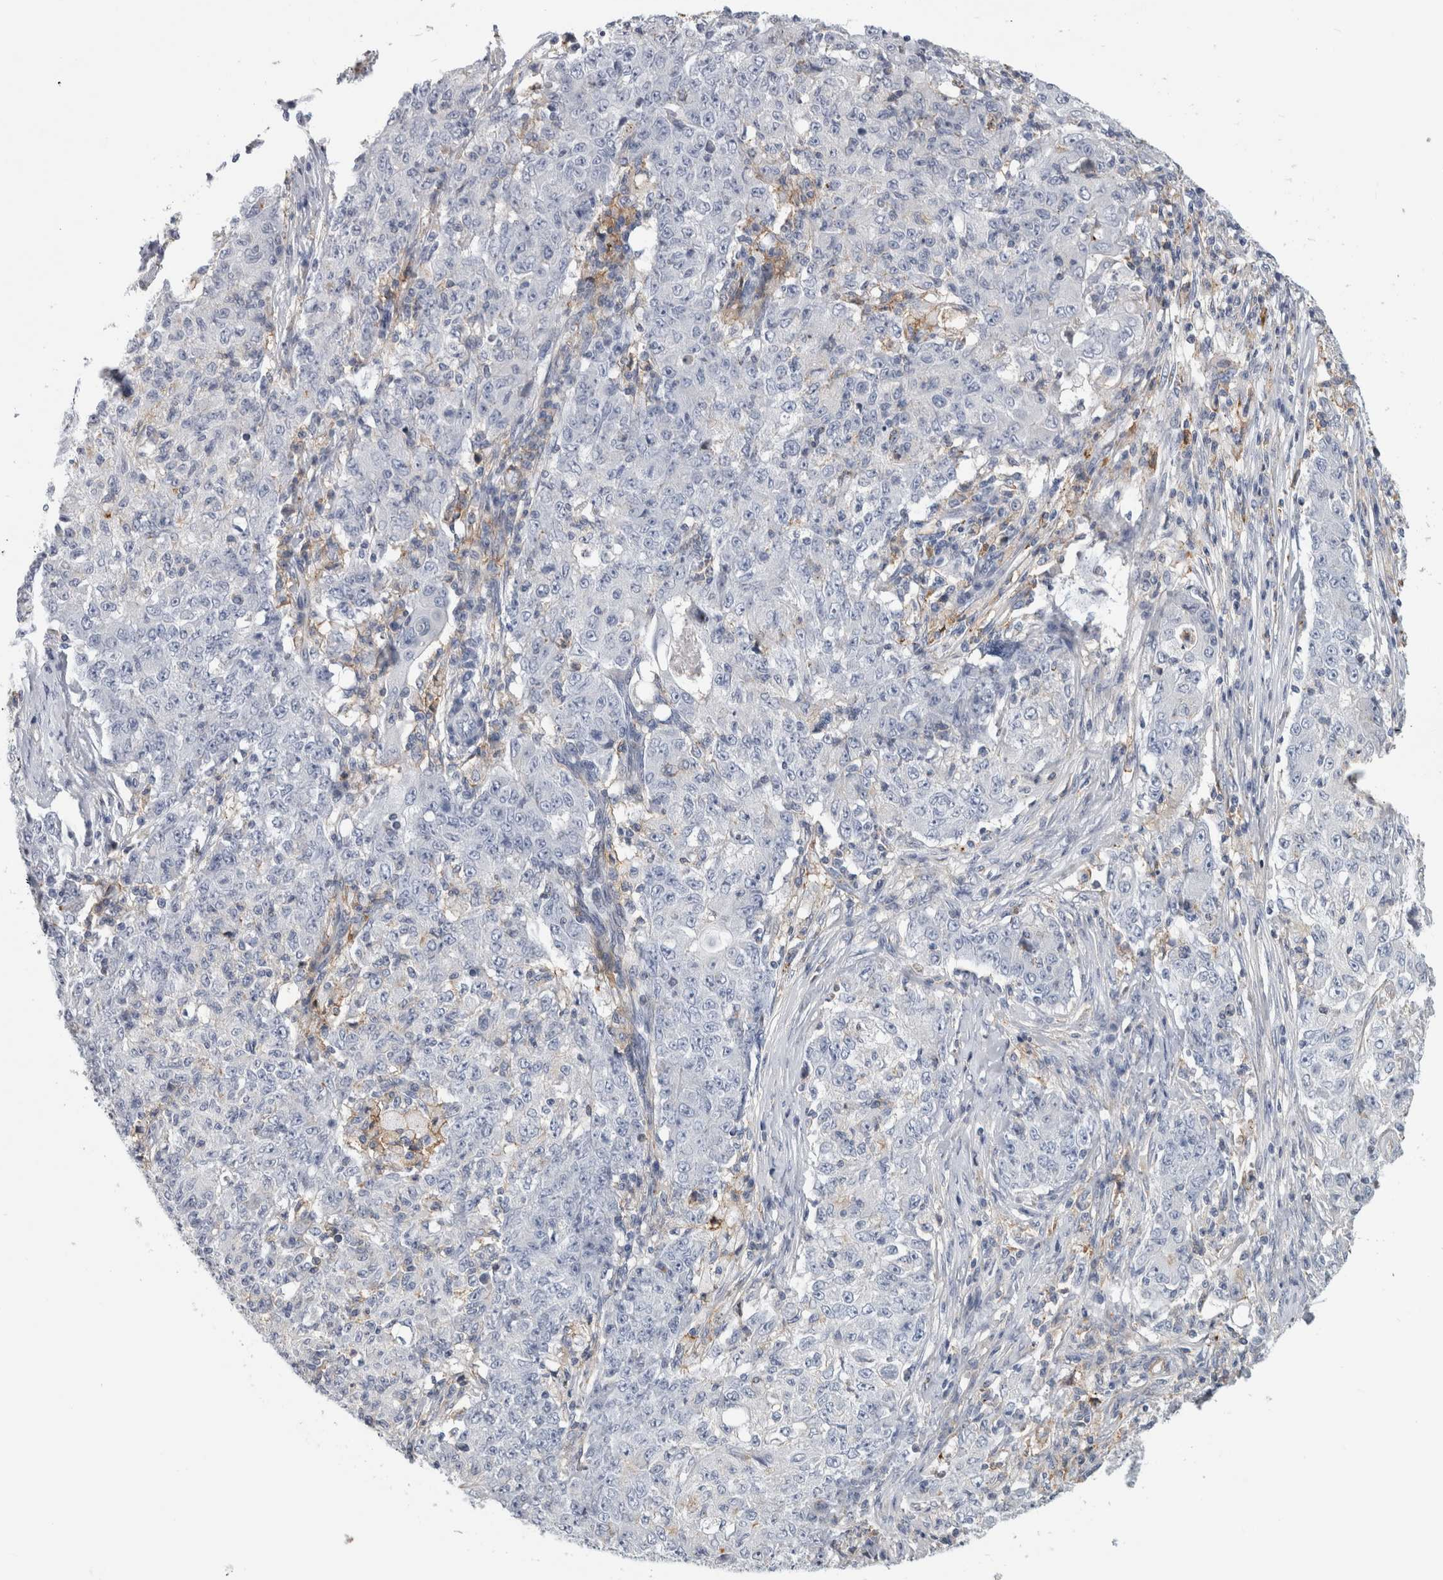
{"staining": {"intensity": "negative", "quantity": "none", "location": "none"}, "tissue": "ovarian cancer", "cell_type": "Tumor cells", "image_type": "cancer", "snomed": [{"axis": "morphology", "description": "Carcinoma, endometroid"}, {"axis": "topography", "description": "Ovary"}], "caption": "The IHC photomicrograph has no significant expression in tumor cells of ovarian cancer tissue. The staining was performed using DAB to visualize the protein expression in brown, while the nuclei were stained in blue with hematoxylin (Magnification: 20x).", "gene": "DNAJC24", "patient": {"sex": "female", "age": 42}}